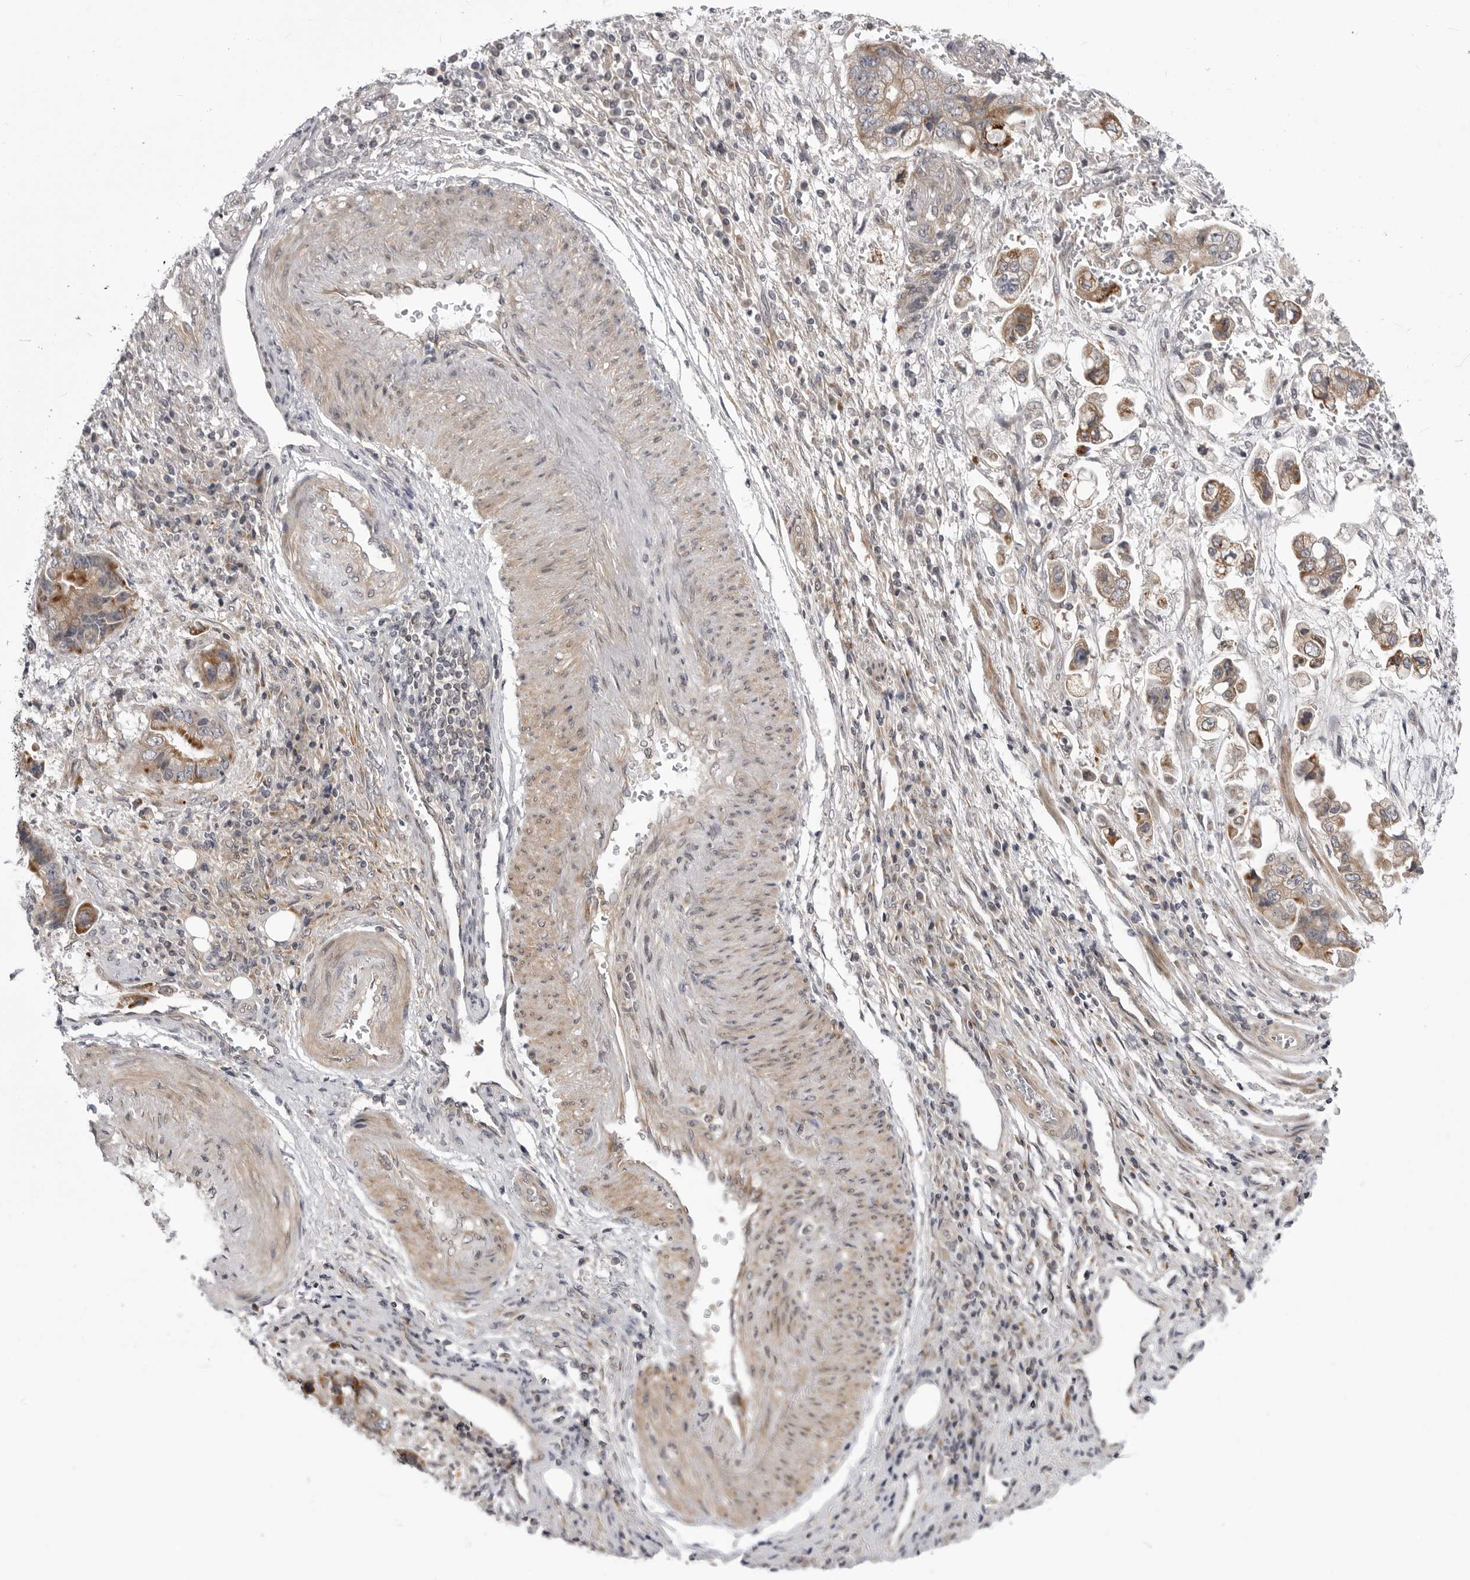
{"staining": {"intensity": "moderate", "quantity": ">75%", "location": "cytoplasmic/membranous"}, "tissue": "stomach cancer", "cell_type": "Tumor cells", "image_type": "cancer", "snomed": [{"axis": "morphology", "description": "Adenocarcinoma, NOS"}, {"axis": "topography", "description": "Stomach"}], "caption": "Immunohistochemistry (IHC) (DAB) staining of human stomach cancer (adenocarcinoma) reveals moderate cytoplasmic/membranous protein expression in approximately >75% of tumor cells.", "gene": "CCDC18", "patient": {"sex": "male", "age": 62}}